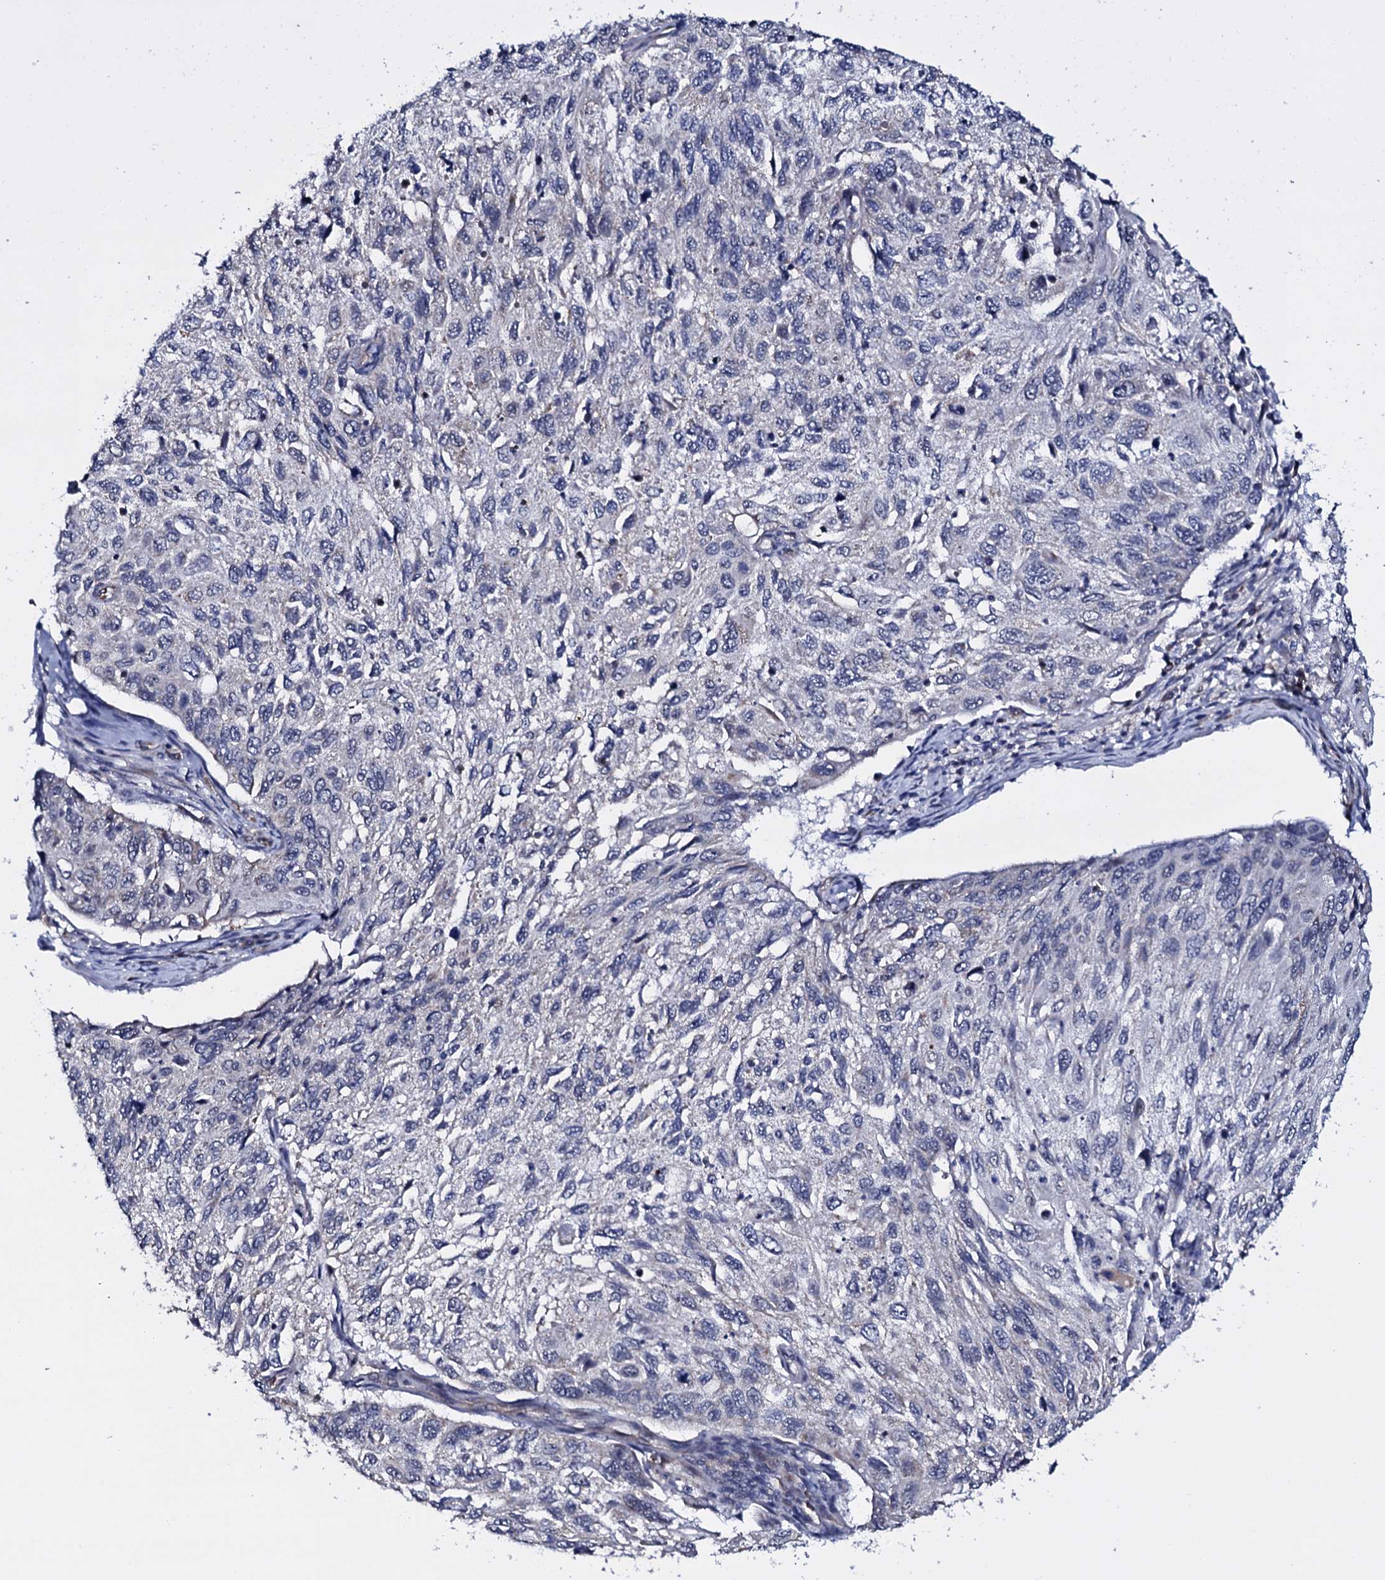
{"staining": {"intensity": "negative", "quantity": "none", "location": "none"}, "tissue": "cervical cancer", "cell_type": "Tumor cells", "image_type": "cancer", "snomed": [{"axis": "morphology", "description": "Squamous cell carcinoma, NOS"}, {"axis": "topography", "description": "Cervix"}], "caption": "Protein analysis of cervical squamous cell carcinoma shows no significant expression in tumor cells.", "gene": "GAREM1", "patient": {"sex": "female", "age": 70}}